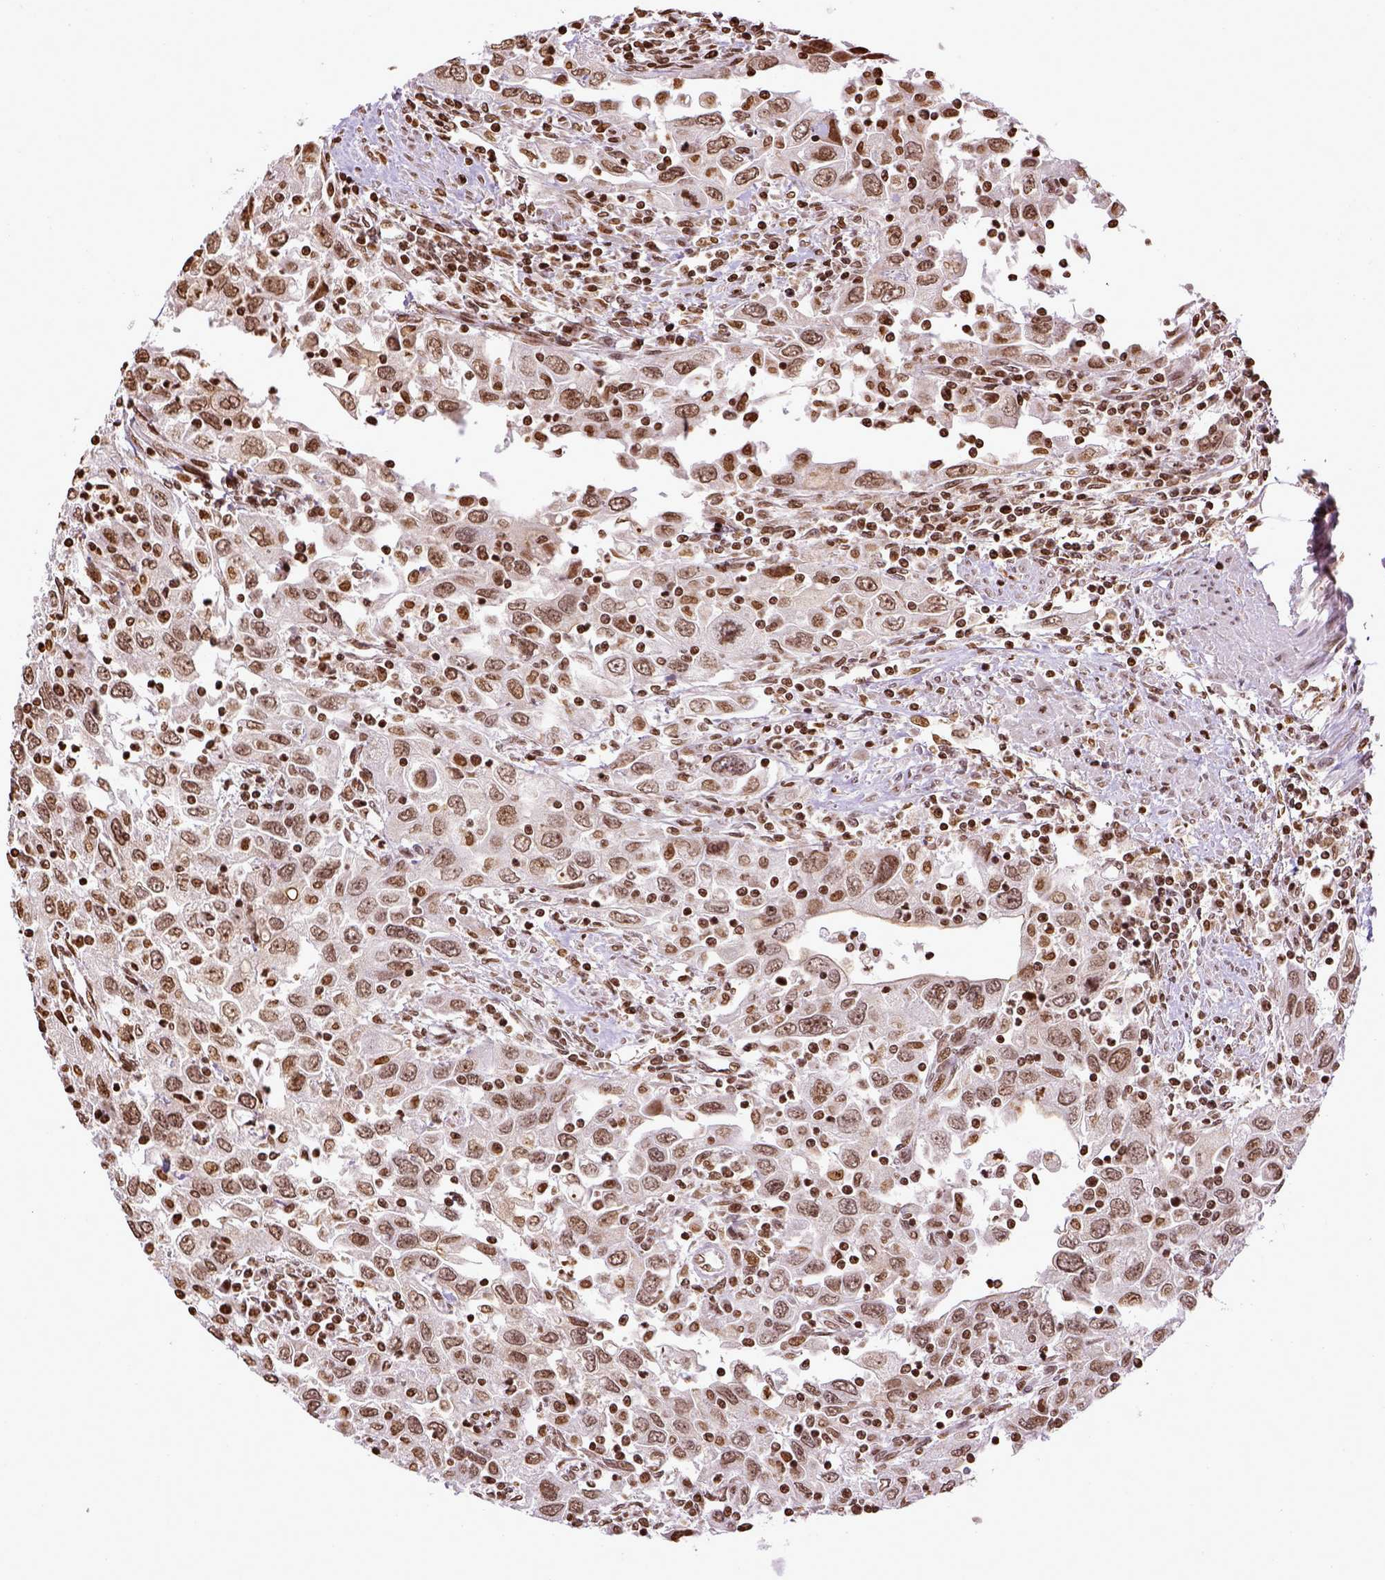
{"staining": {"intensity": "moderate", "quantity": ">75%", "location": "nuclear"}, "tissue": "urothelial cancer", "cell_type": "Tumor cells", "image_type": "cancer", "snomed": [{"axis": "morphology", "description": "Urothelial carcinoma, High grade"}, {"axis": "topography", "description": "Urinary bladder"}], "caption": "High-grade urothelial carcinoma was stained to show a protein in brown. There is medium levels of moderate nuclear expression in about >75% of tumor cells. Immunohistochemistry stains the protein in brown and the nuclei are stained blue.", "gene": "ZNF75D", "patient": {"sex": "male", "age": 76}}